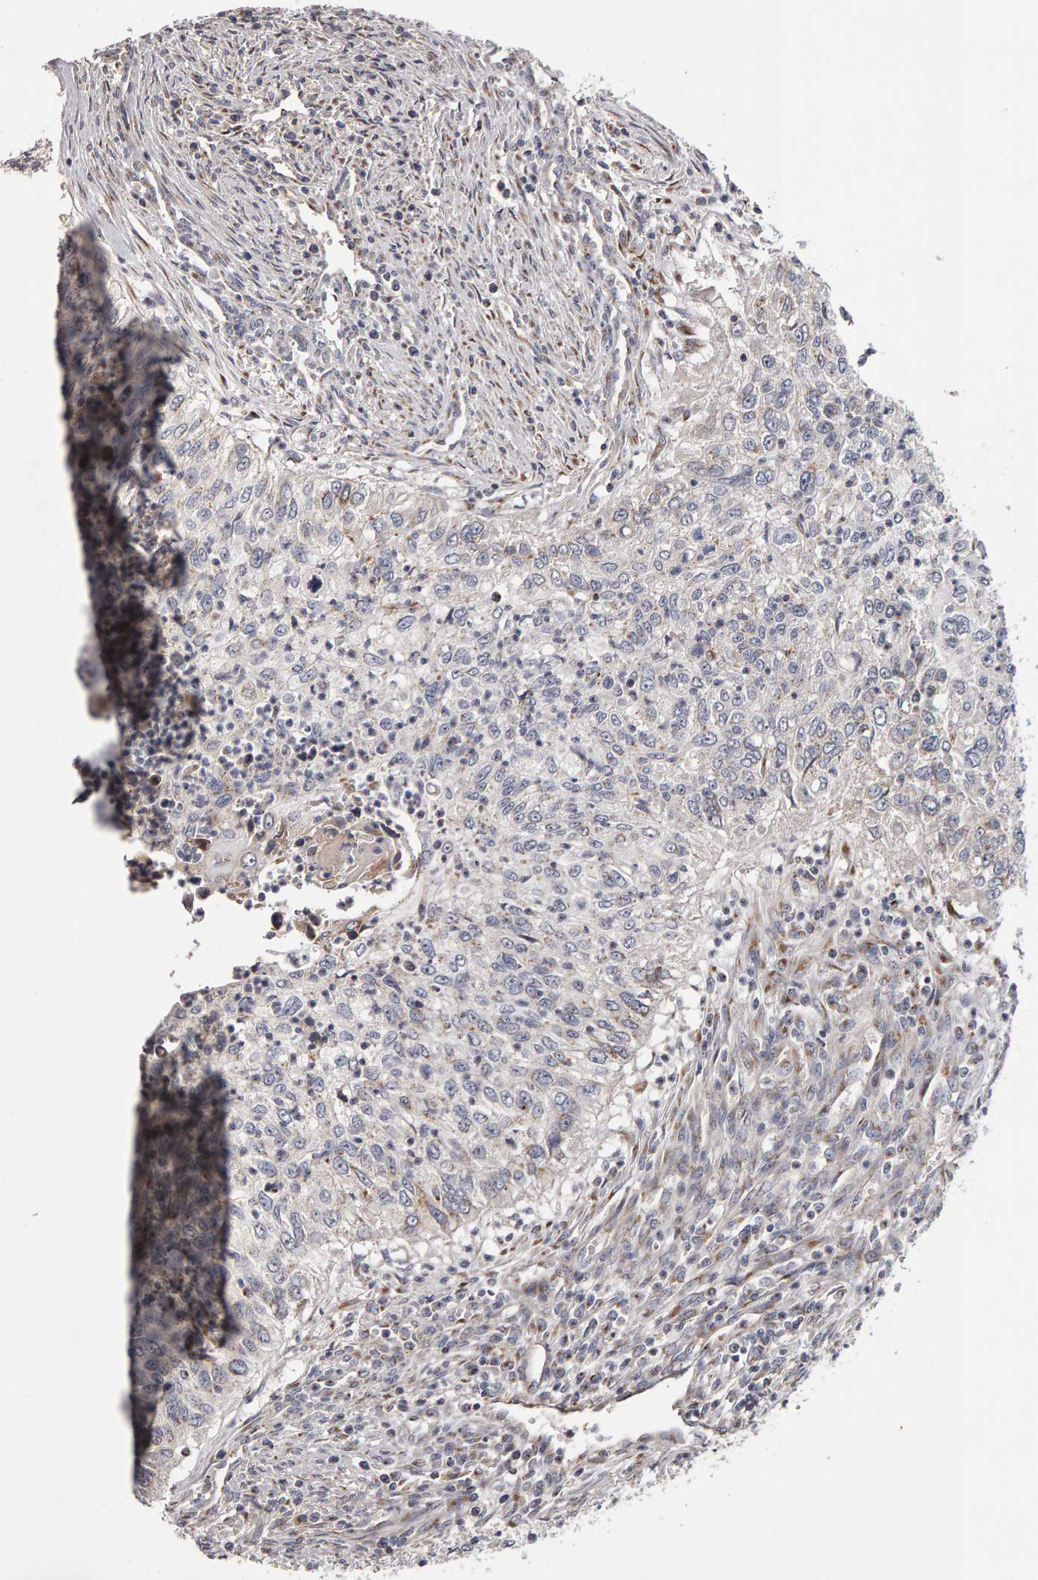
{"staining": {"intensity": "moderate", "quantity": "25%-75%", "location": "cytoplasmic/membranous"}, "tissue": "urothelial cancer", "cell_type": "Tumor cells", "image_type": "cancer", "snomed": [{"axis": "morphology", "description": "Urothelial carcinoma, High grade"}, {"axis": "topography", "description": "Urinary bladder"}], "caption": "Protein expression analysis of human urothelial cancer reveals moderate cytoplasmic/membranous staining in approximately 25%-75% of tumor cells.", "gene": "CANT1", "patient": {"sex": "female", "age": 60}}